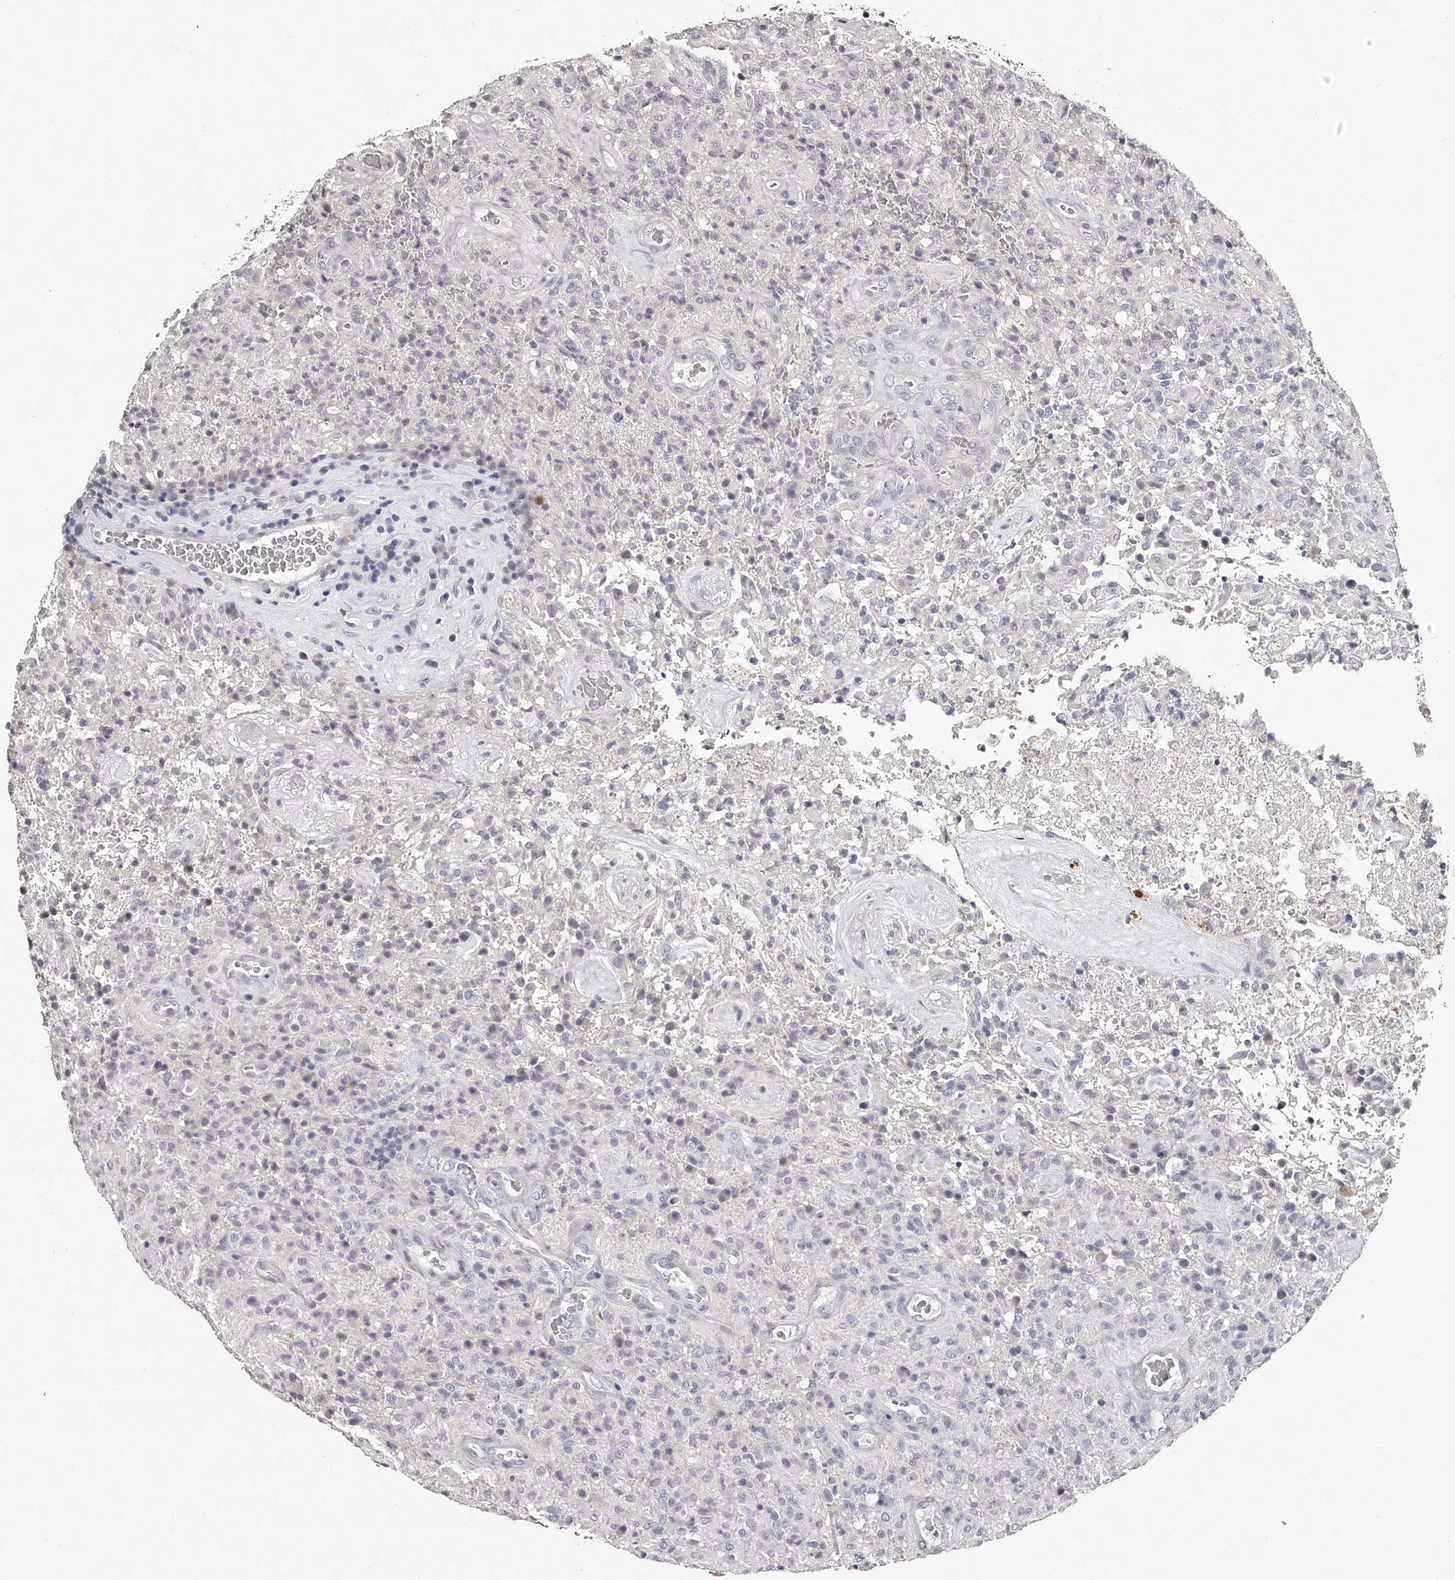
{"staining": {"intensity": "negative", "quantity": "none", "location": "none"}, "tissue": "glioma", "cell_type": "Tumor cells", "image_type": "cancer", "snomed": [{"axis": "morphology", "description": "Glioma, malignant, High grade"}, {"axis": "topography", "description": "Brain"}], "caption": "The immunohistochemistry (IHC) image has no significant positivity in tumor cells of glioma tissue. Brightfield microscopy of IHC stained with DAB (brown) and hematoxylin (blue), captured at high magnification.", "gene": "NT5DC1", "patient": {"sex": "female", "age": 57}}